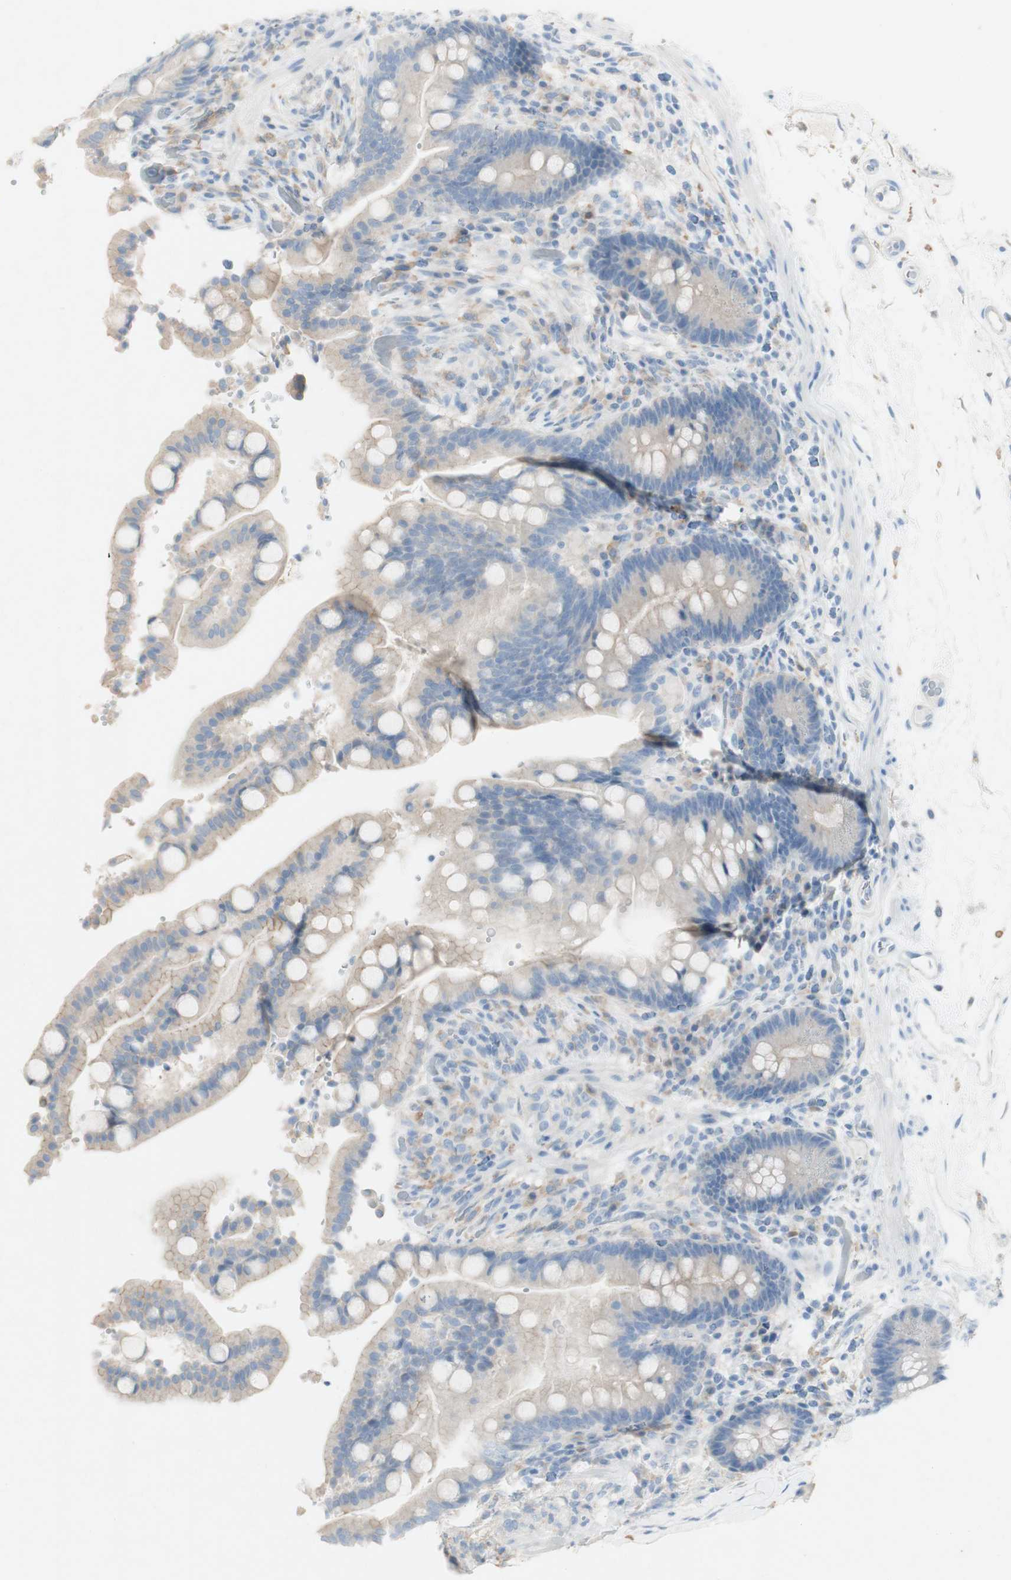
{"staining": {"intensity": "negative", "quantity": "none", "location": "none"}, "tissue": "colon", "cell_type": "Endothelial cells", "image_type": "normal", "snomed": [{"axis": "morphology", "description": "Normal tissue, NOS"}, {"axis": "topography", "description": "Colon"}], "caption": "This is a image of immunohistochemistry staining of unremarkable colon, which shows no expression in endothelial cells. (DAB immunohistochemistry (IHC) with hematoxylin counter stain).", "gene": "ART3", "patient": {"sex": "male", "age": 73}}